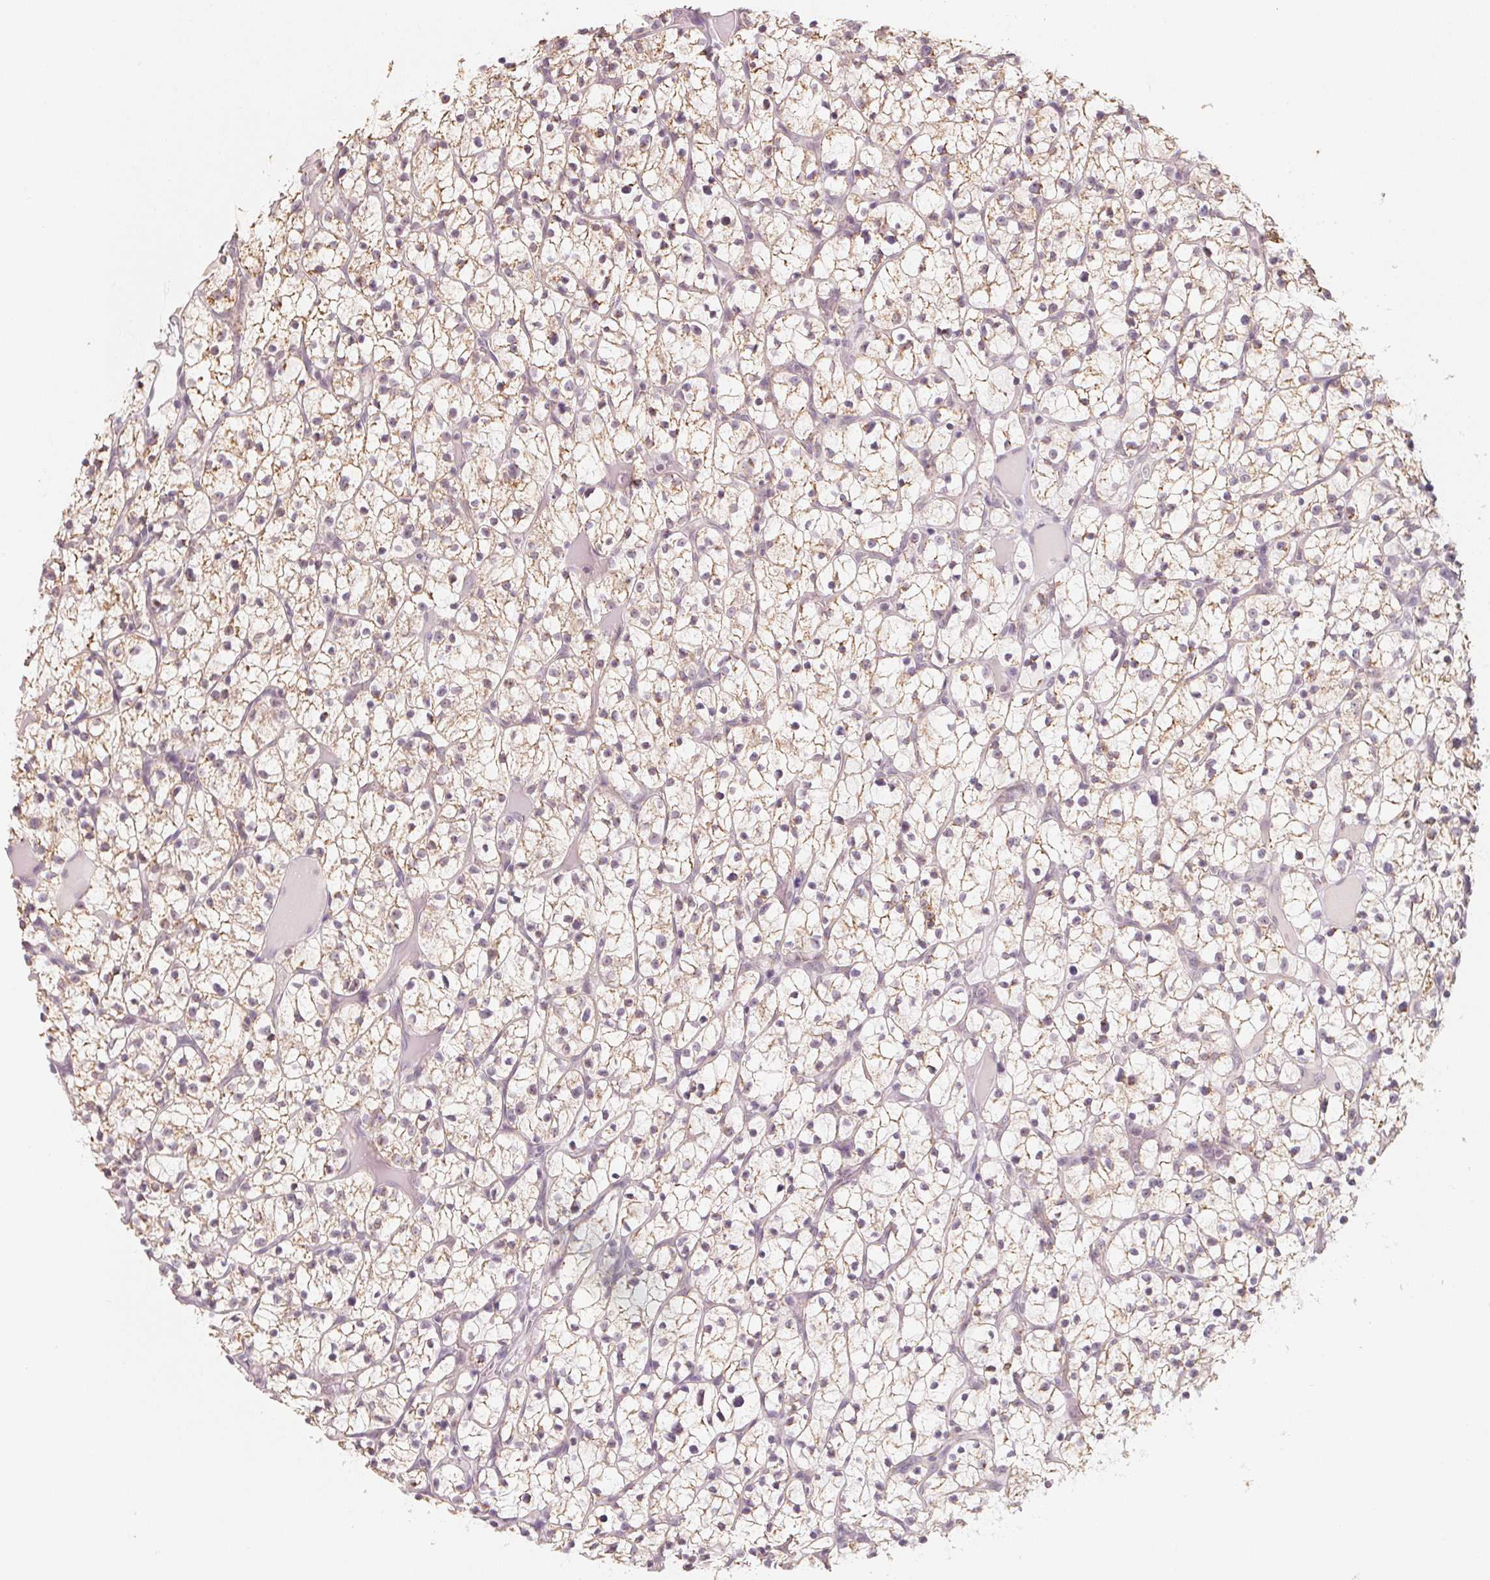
{"staining": {"intensity": "weak", "quantity": "25%-75%", "location": "cytoplasmic/membranous"}, "tissue": "renal cancer", "cell_type": "Tumor cells", "image_type": "cancer", "snomed": [{"axis": "morphology", "description": "Adenocarcinoma, NOS"}, {"axis": "topography", "description": "Kidney"}], "caption": "Adenocarcinoma (renal) stained with a protein marker reveals weak staining in tumor cells.", "gene": "ANKRD31", "patient": {"sex": "female", "age": 64}}